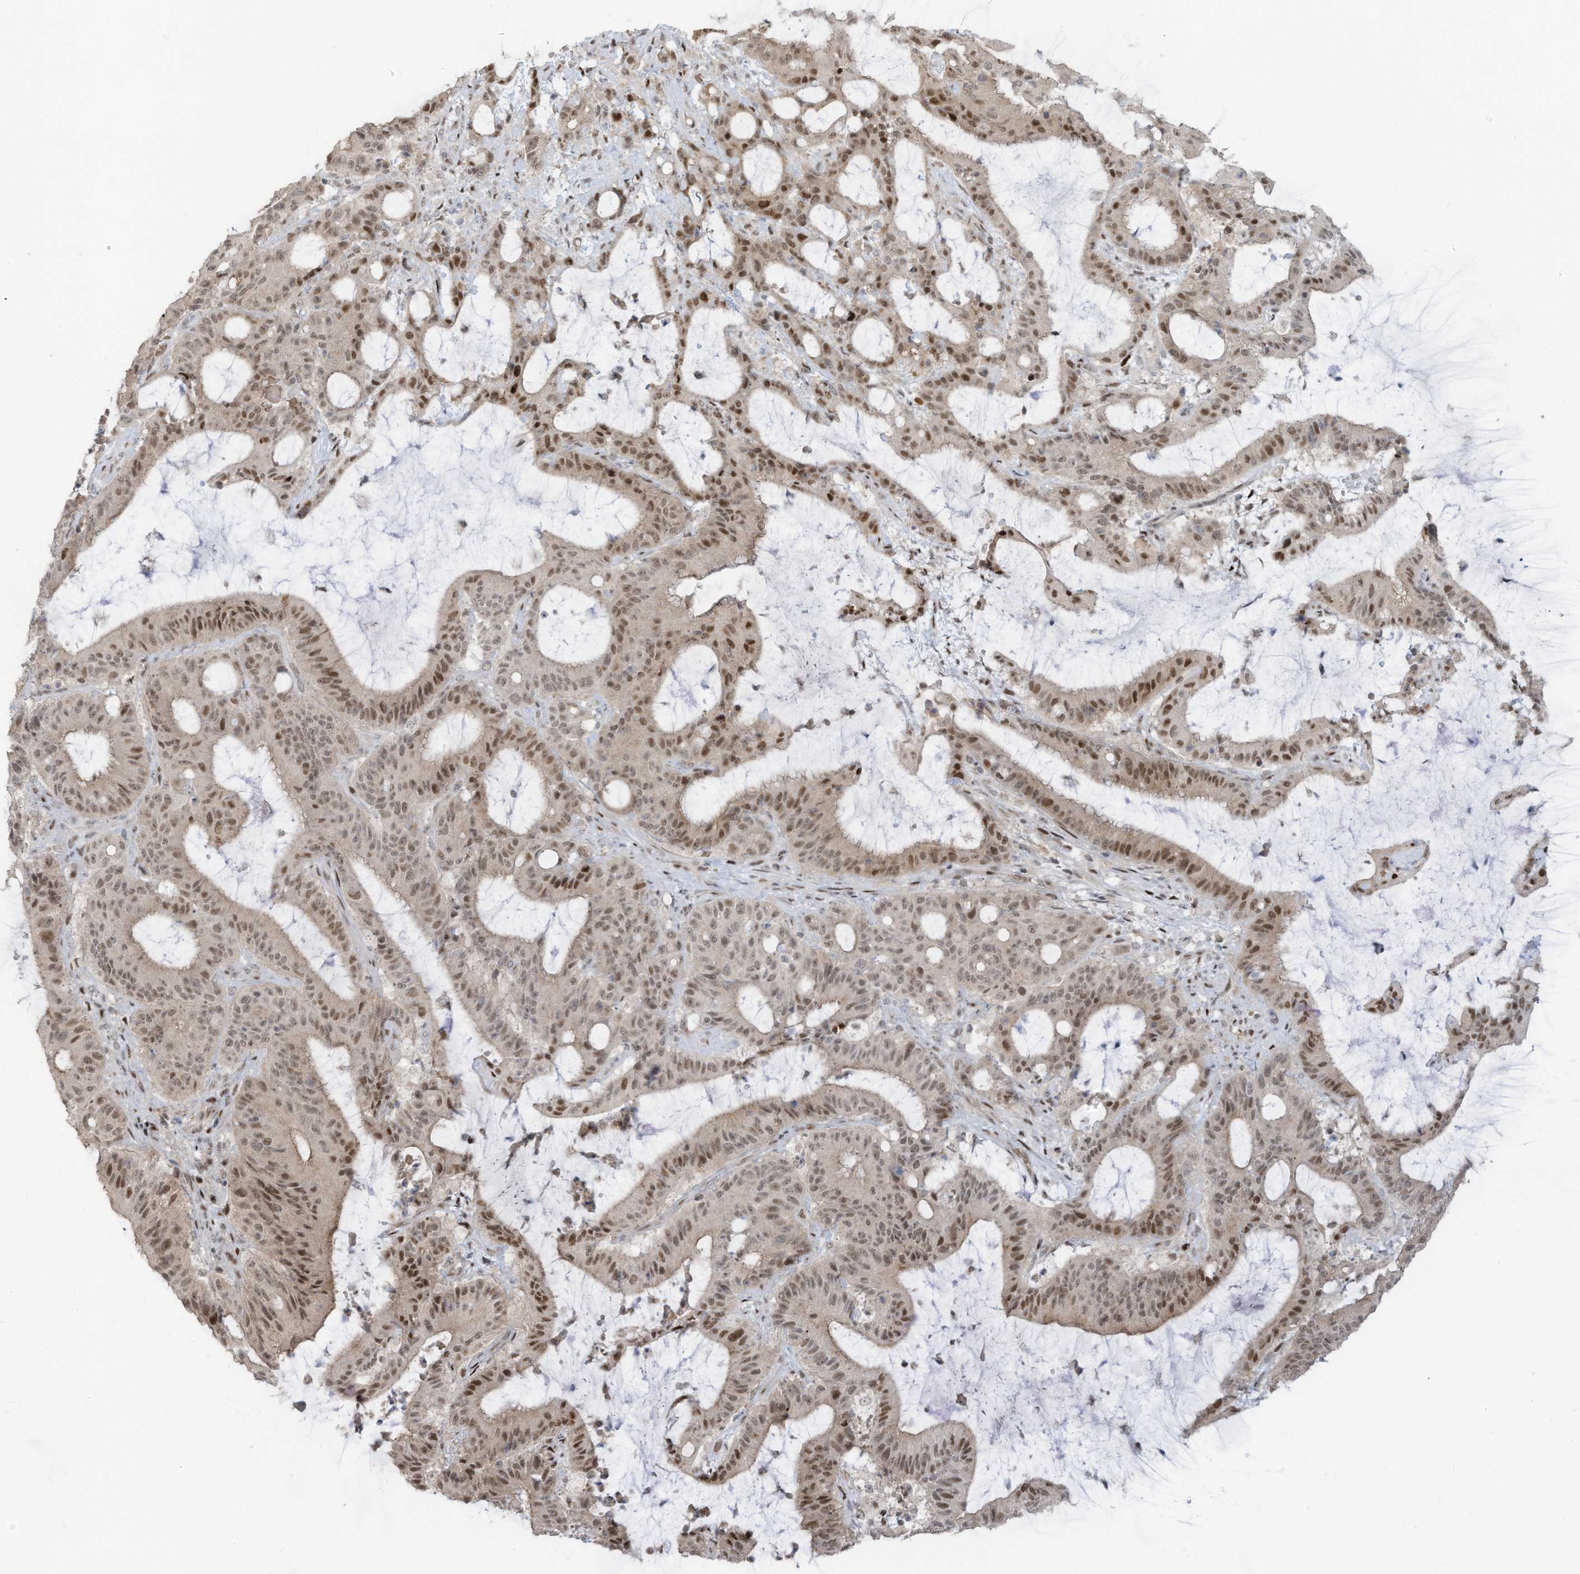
{"staining": {"intensity": "moderate", "quantity": ">75%", "location": "nuclear"}, "tissue": "liver cancer", "cell_type": "Tumor cells", "image_type": "cancer", "snomed": [{"axis": "morphology", "description": "Normal tissue, NOS"}, {"axis": "morphology", "description": "Cholangiocarcinoma"}, {"axis": "topography", "description": "Liver"}, {"axis": "topography", "description": "Peripheral nerve tissue"}], "caption": "Liver cancer (cholangiocarcinoma) stained with a brown dye exhibits moderate nuclear positive staining in approximately >75% of tumor cells.", "gene": "ZCWPW2", "patient": {"sex": "female", "age": 73}}